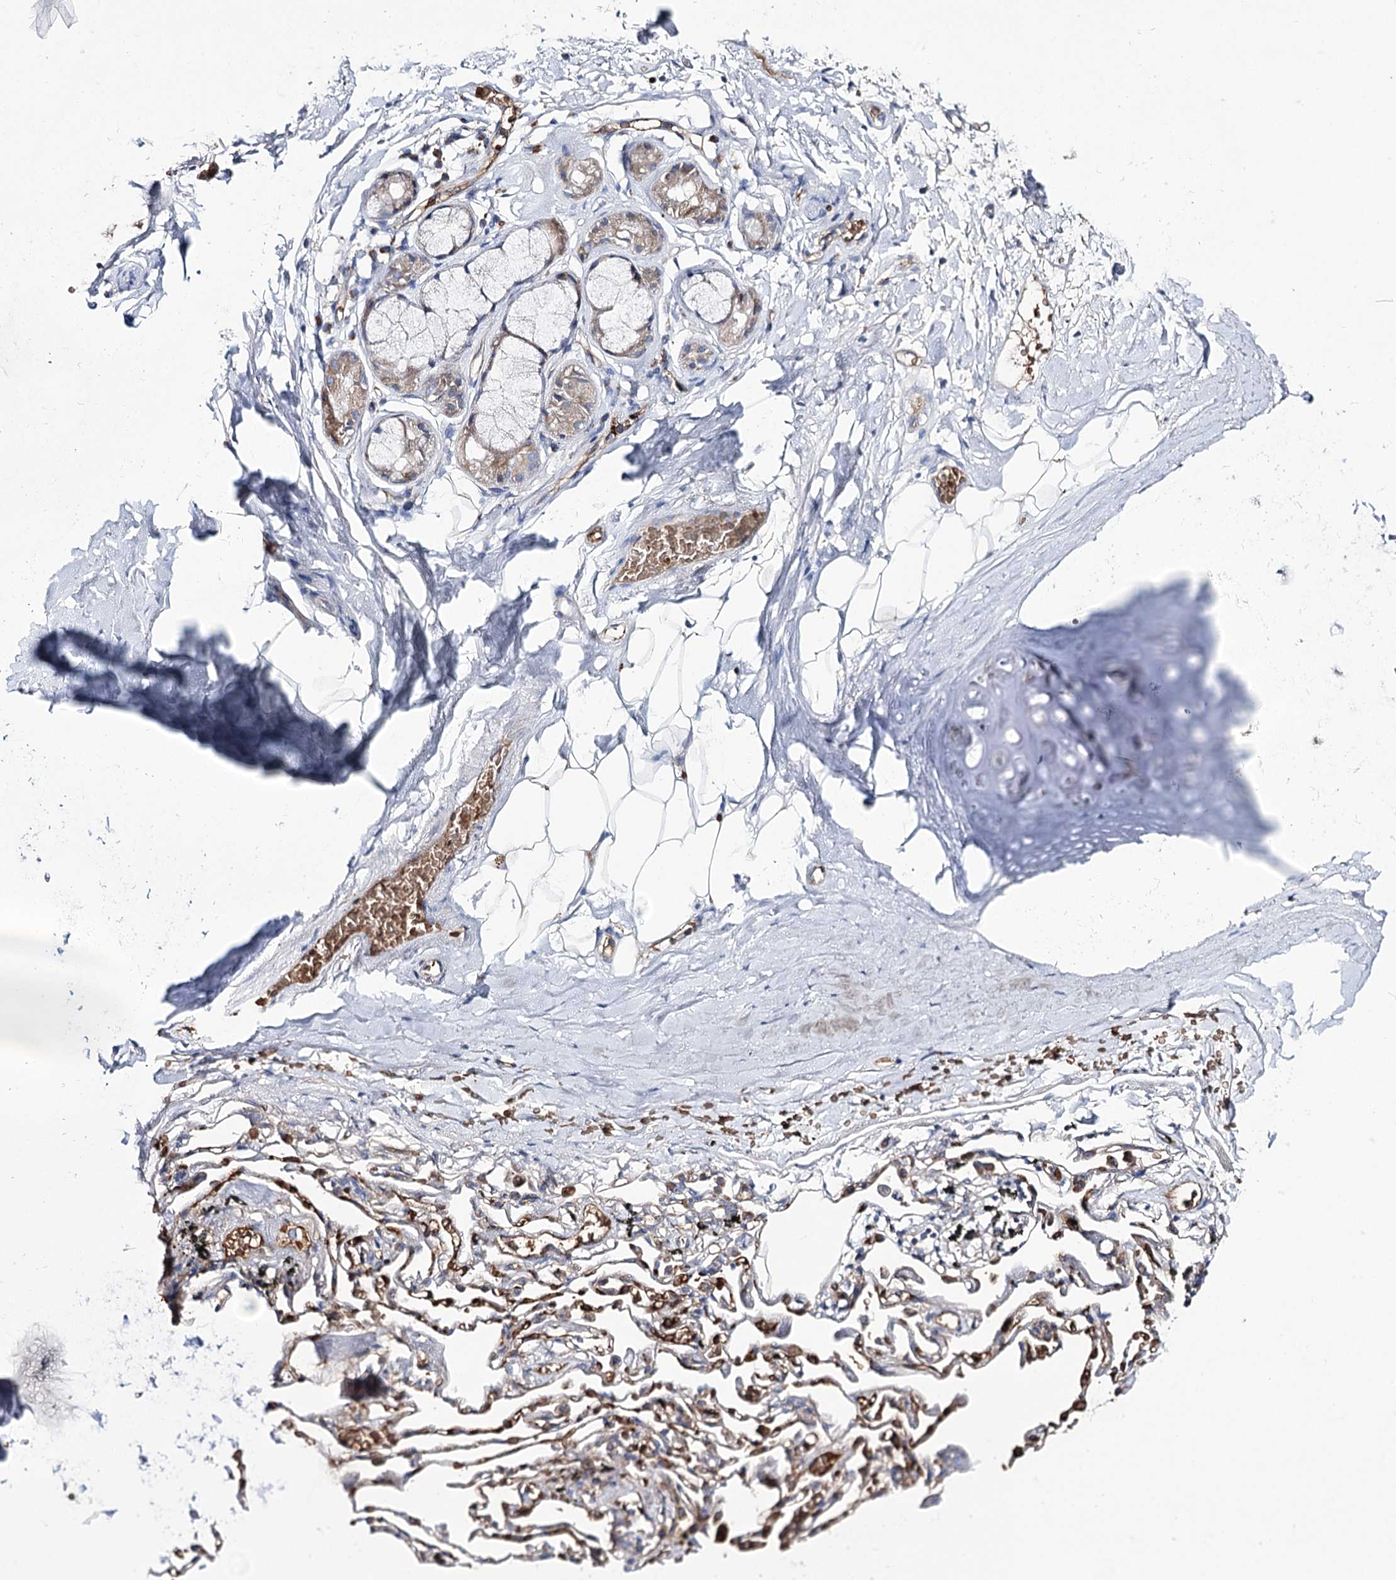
{"staining": {"intensity": "negative", "quantity": "none", "location": "none"}, "tissue": "adipose tissue", "cell_type": "Adipocytes", "image_type": "normal", "snomed": [{"axis": "morphology", "description": "Normal tissue, NOS"}, {"axis": "topography", "description": "Lymph node"}, {"axis": "topography", "description": "Bronchus"}], "caption": "Immunohistochemical staining of unremarkable human adipose tissue demonstrates no significant positivity in adipocytes.", "gene": "GBF1", "patient": {"sex": "male", "age": 63}}